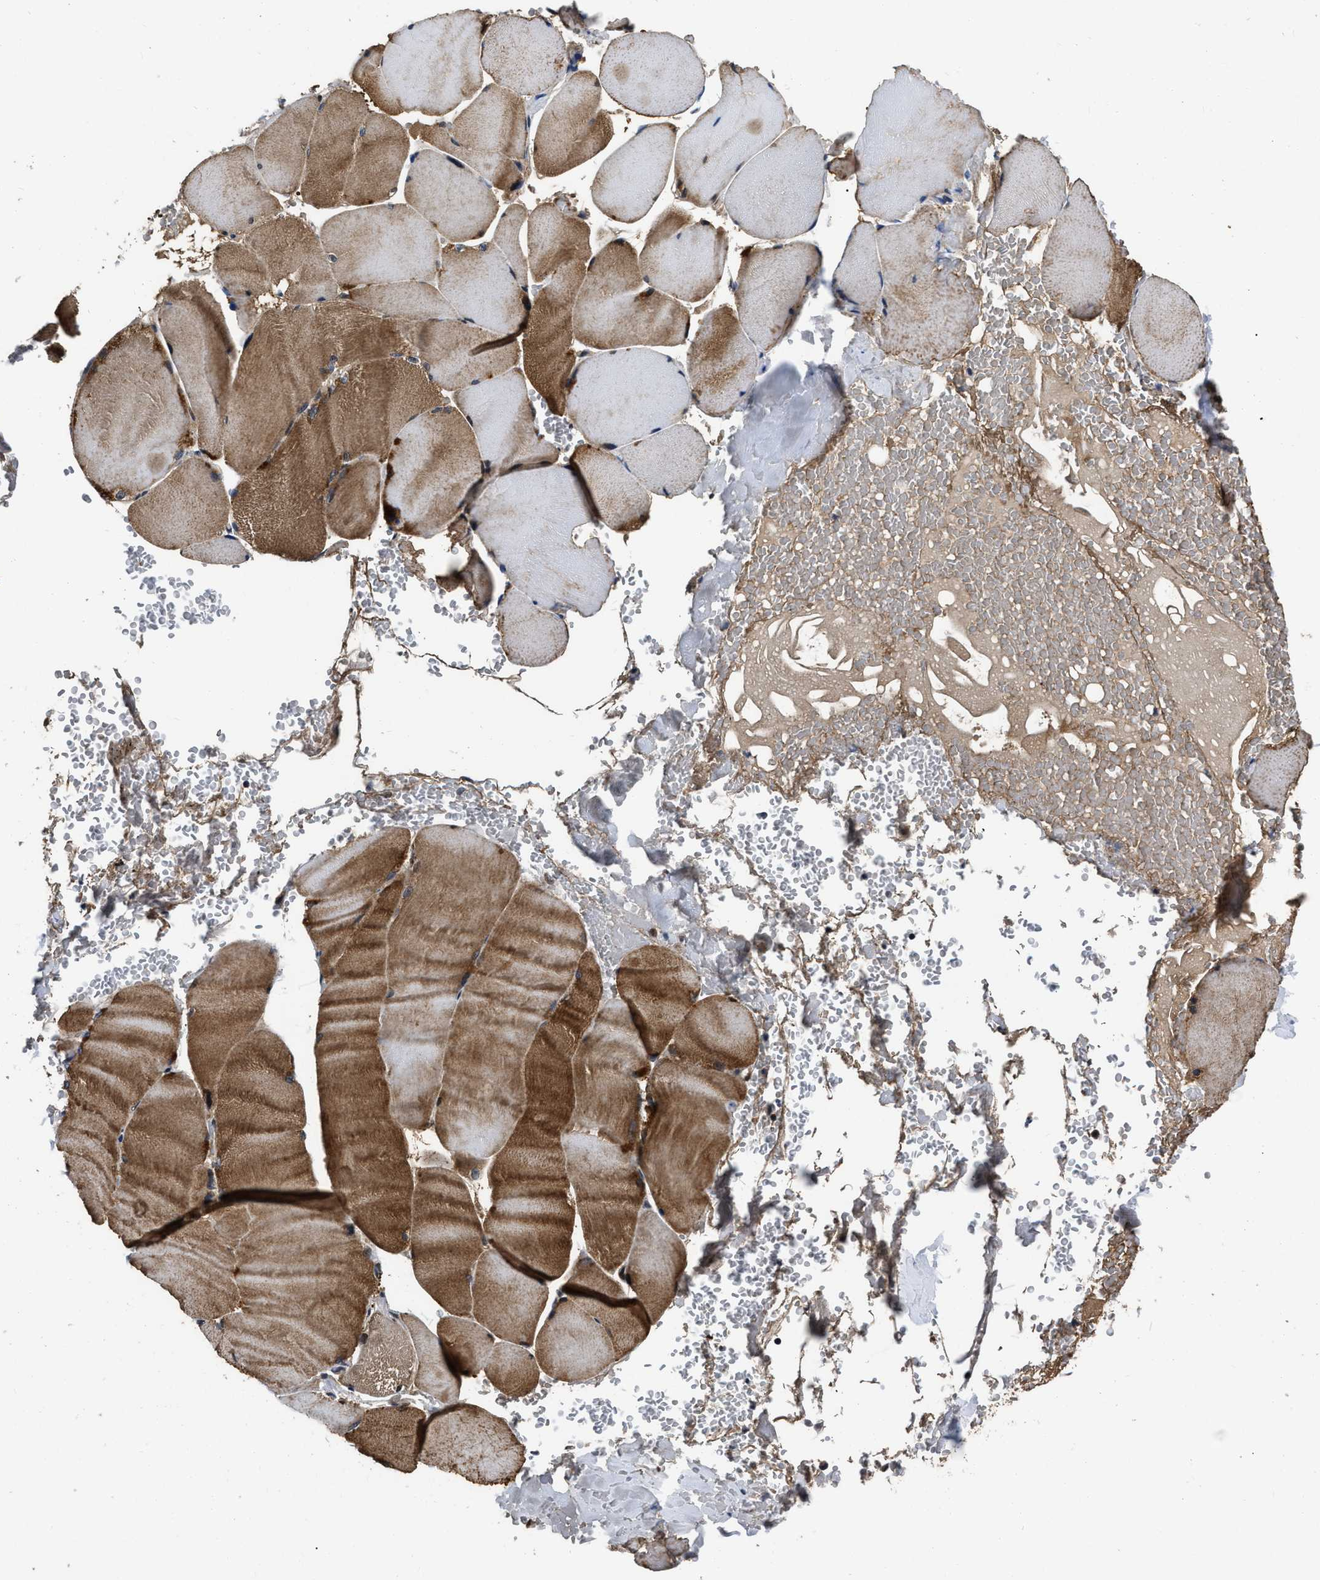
{"staining": {"intensity": "moderate", "quantity": ">75%", "location": "cytoplasmic/membranous"}, "tissue": "skeletal muscle", "cell_type": "Myocytes", "image_type": "normal", "snomed": [{"axis": "morphology", "description": "Normal tissue, NOS"}, {"axis": "topography", "description": "Skin"}, {"axis": "topography", "description": "Skeletal muscle"}], "caption": "The immunohistochemical stain shows moderate cytoplasmic/membranous staining in myocytes of normal skeletal muscle. The staining was performed using DAB (3,3'-diaminobenzidine), with brown indicating positive protein expression. Nuclei are stained blue with hematoxylin.", "gene": "PPWD1", "patient": {"sex": "male", "age": 83}}